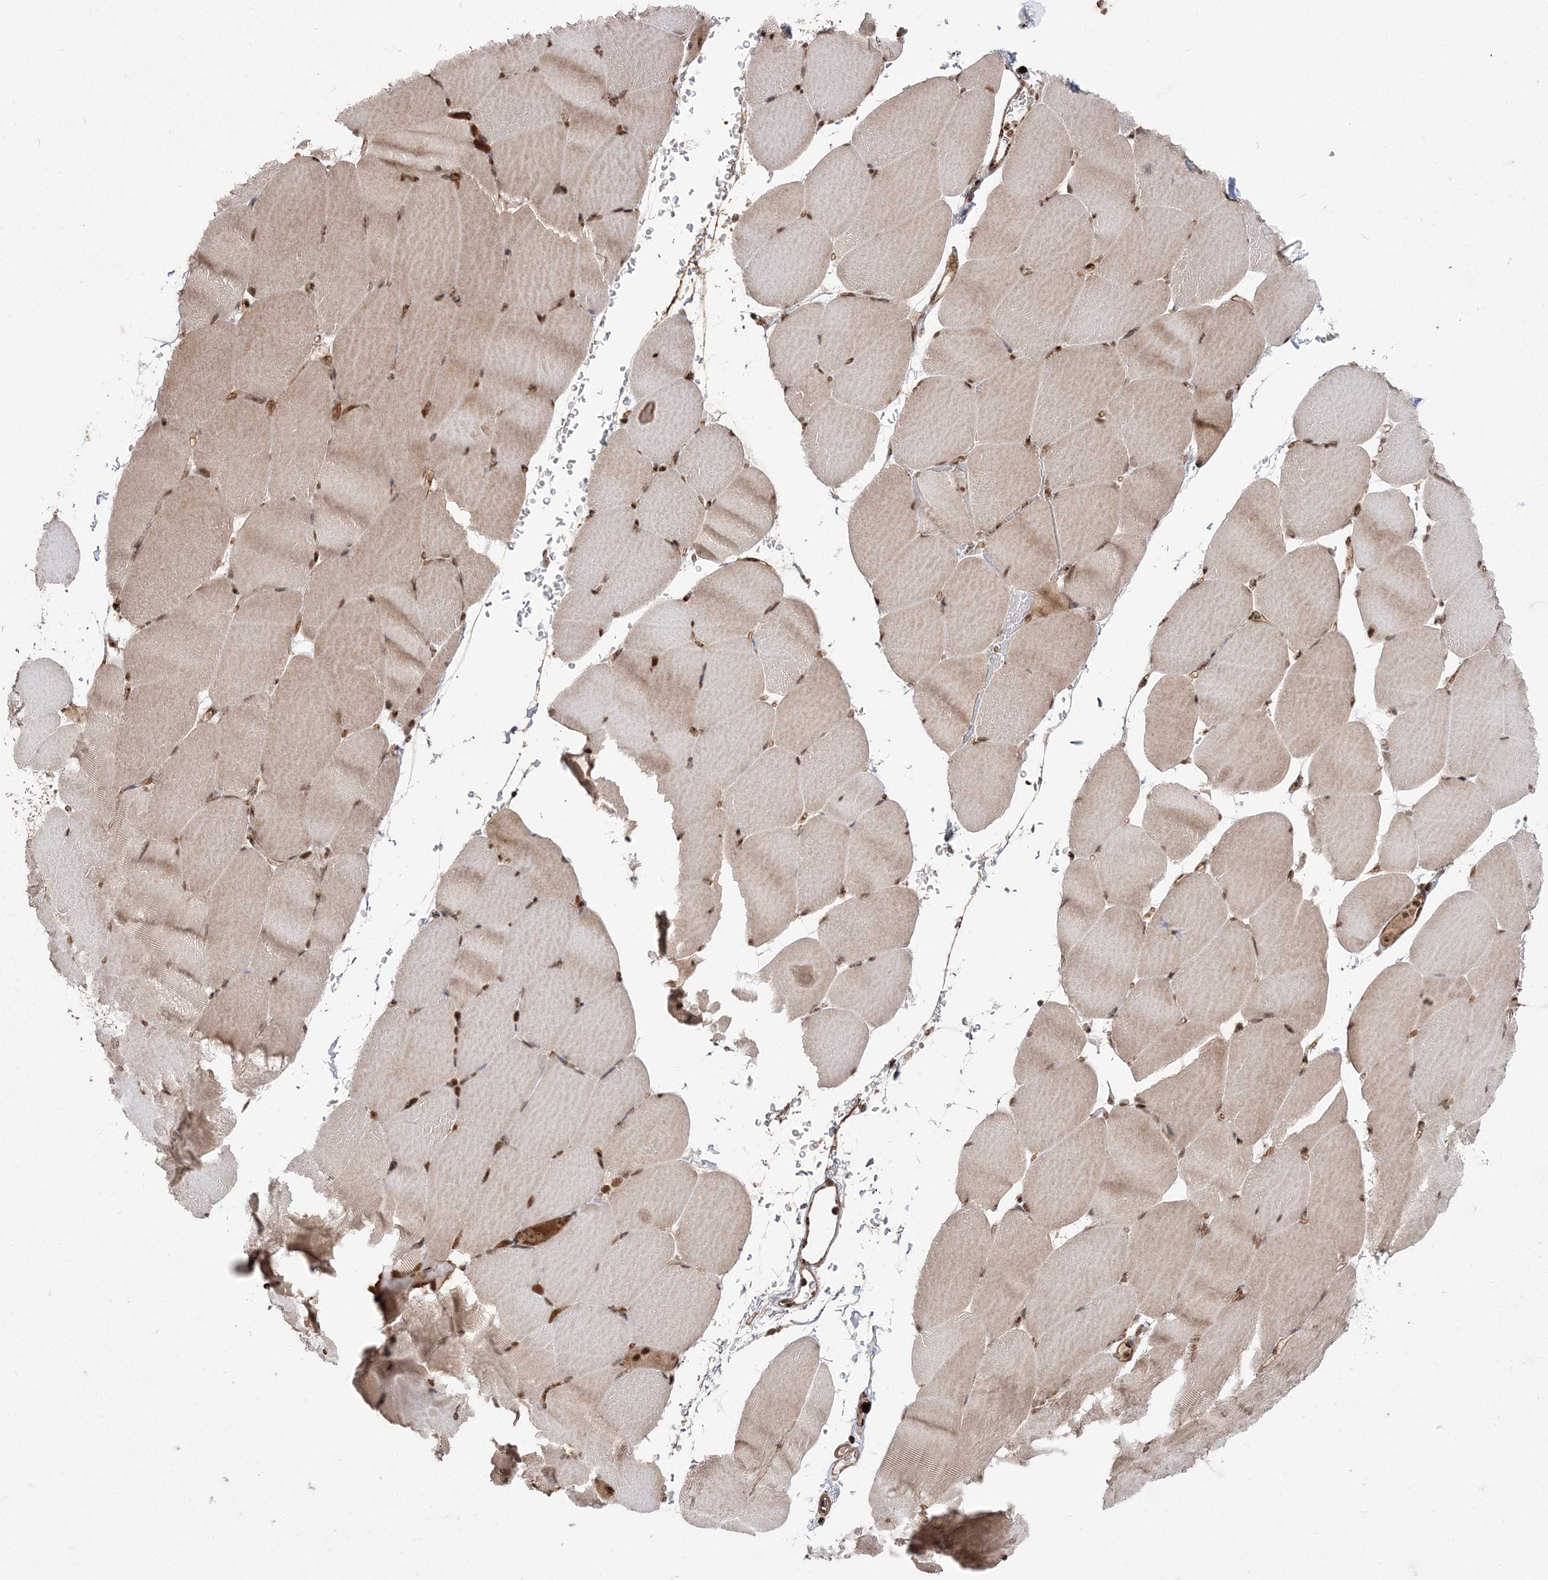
{"staining": {"intensity": "moderate", "quantity": "<25%", "location": "cytoplasmic/membranous,nuclear"}, "tissue": "skeletal muscle", "cell_type": "Myocytes", "image_type": "normal", "snomed": [{"axis": "morphology", "description": "Normal tissue, NOS"}, {"axis": "topography", "description": "Skeletal muscle"}, {"axis": "topography", "description": "Parathyroid gland"}], "caption": "Skeletal muscle stained with DAB IHC demonstrates low levels of moderate cytoplasmic/membranous,nuclear expression in approximately <25% of myocytes. (Stains: DAB (3,3'-diaminobenzidine) in brown, nuclei in blue, Microscopy: brightfield microscopy at high magnification).", "gene": "RBM17", "patient": {"sex": "female", "age": 37}}